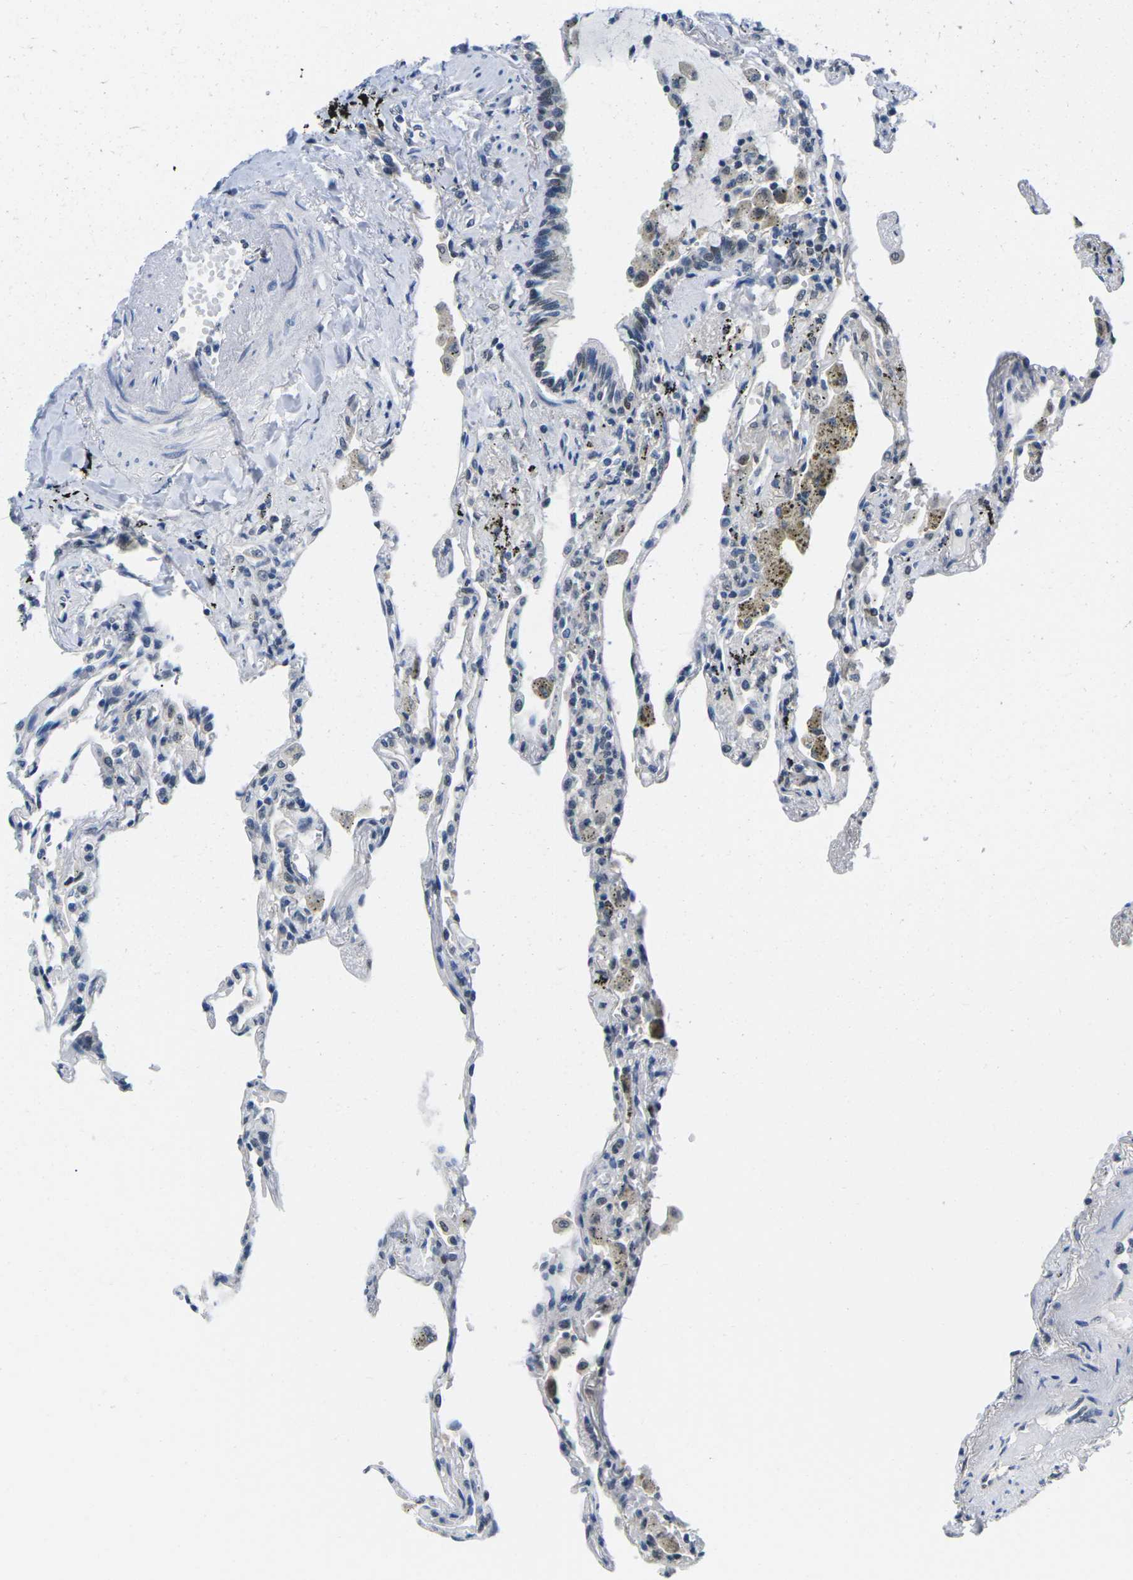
{"staining": {"intensity": "negative", "quantity": "none", "location": "none"}, "tissue": "lung", "cell_type": "Alveolar cells", "image_type": "normal", "snomed": [{"axis": "morphology", "description": "Normal tissue, NOS"}, {"axis": "topography", "description": "Lung"}], "caption": "Alveolar cells show no significant staining in normal lung. Brightfield microscopy of immunohistochemistry (IHC) stained with DAB (3,3'-diaminobenzidine) (brown) and hematoxylin (blue), captured at high magnification.", "gene": "UBA7", "patient": {"sex": "male", "age": 59}}